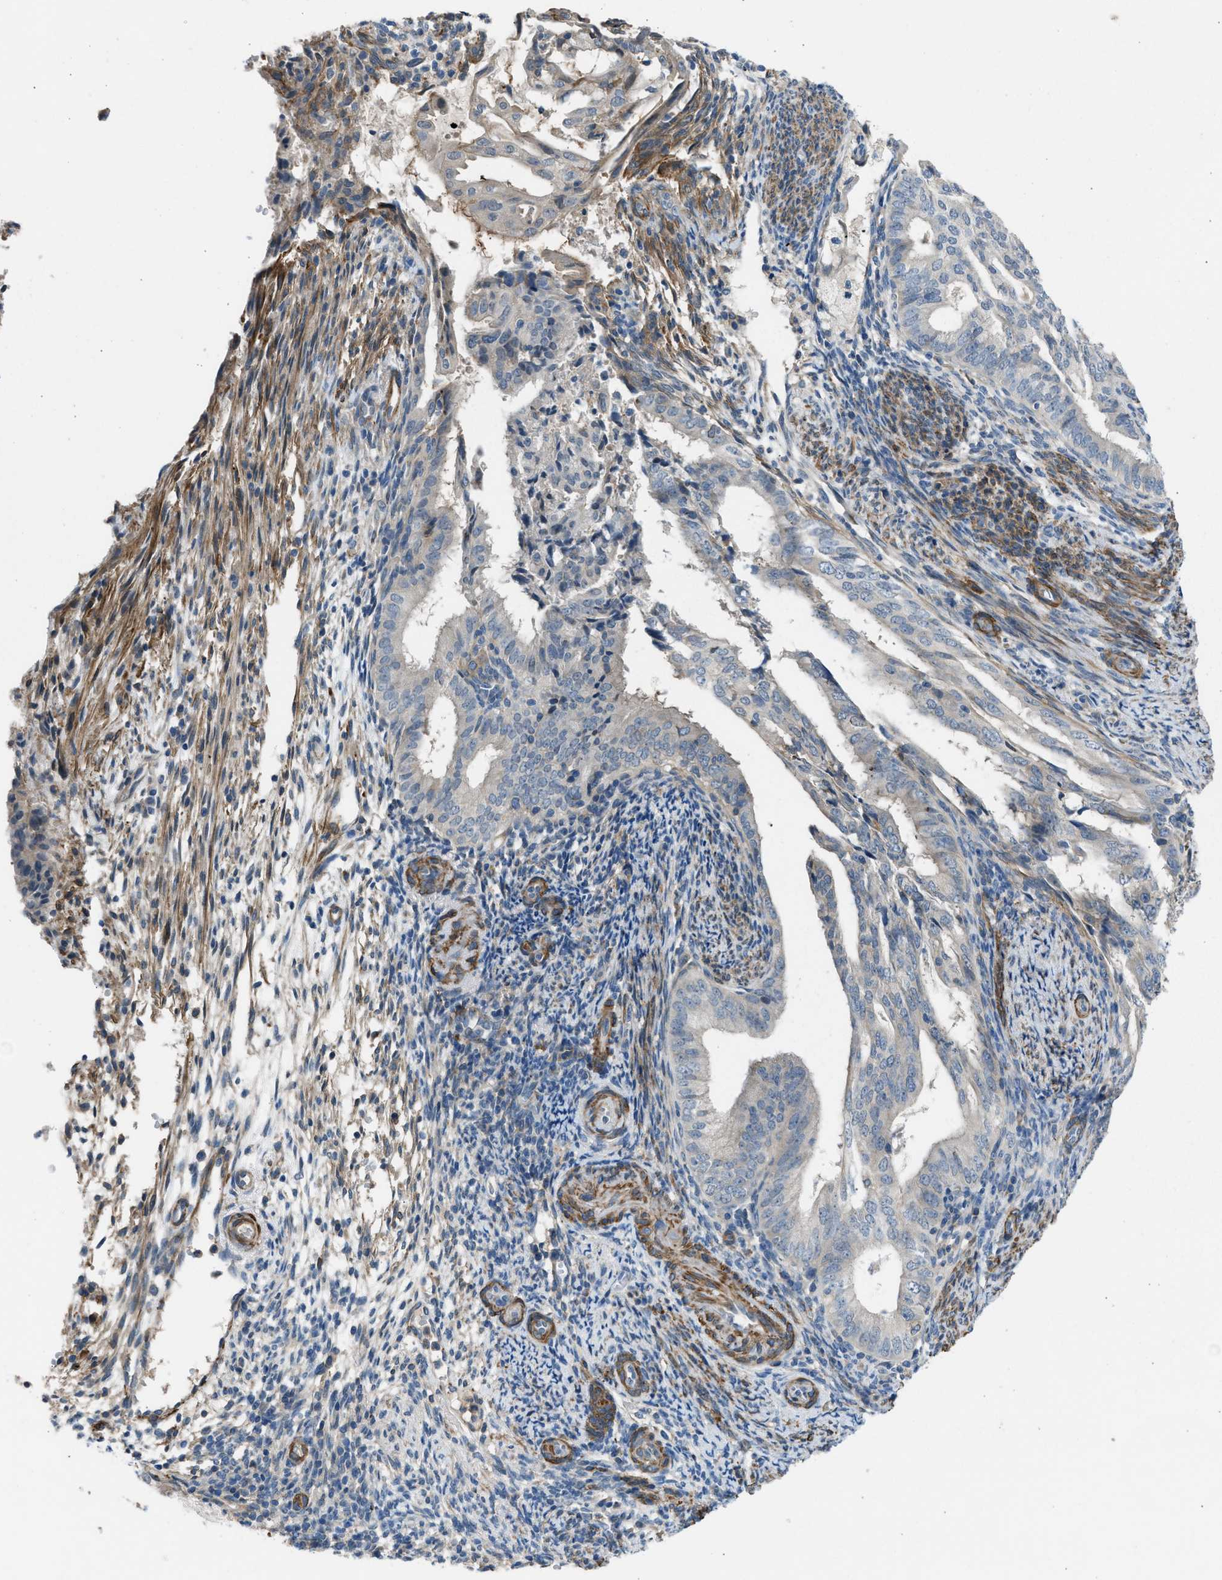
{"staining": {"intensity": "negative", "quantity": "none", "location": "none"}, "tissue": "endometrial cancer", "cell_type": "Tumor cells", "image_type": "cancer", "snomed": [{"axis": "morphology", "description": "Adenocarcinoma, NOS"}, {"axis": "topography", "description": "Endometrium"}], "caption": "High power microscopy image of an immunohistochemistry (IHC) image of endometrial cancer, revealing no significant staining in tumor cells.", "gene": "PCNX3", "patient": {"sex": "female", "age": 58}}